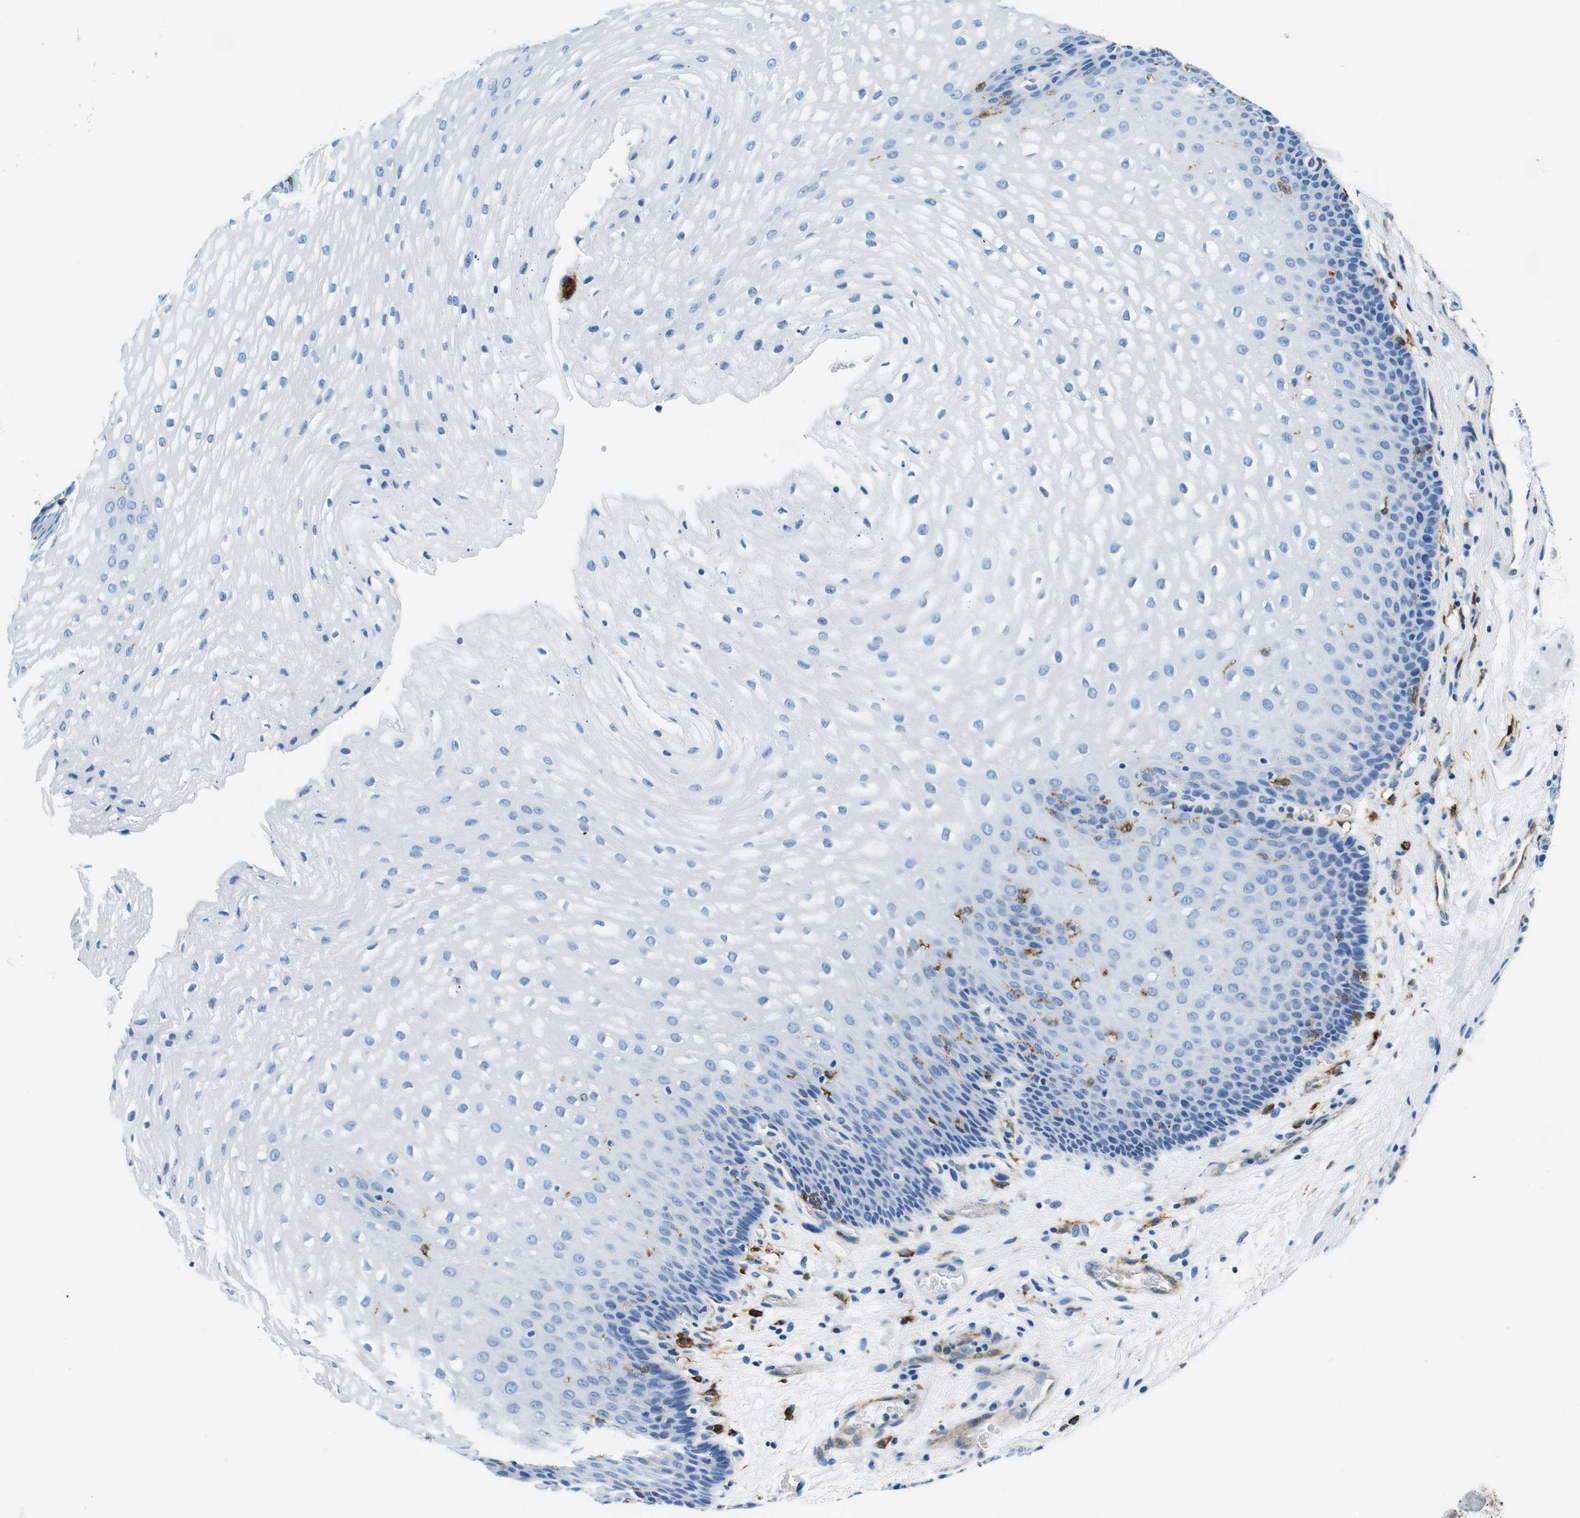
{"staining": {"intensity": "negative", "quantity": "none", "location": "none"}, "tissue": "esophagus", "cell_type": "Squamous epithelial cells", "image_type": "normal", "snomed": [{"axis": "morphology", "description": "Normal tissue, NOS"}, {"axis": "topography", "description": "Esophagus"}], "caption": "DAB immunohistochemical staining of benign human esophagus reveals no significant positivity in squamous epithelial cells.", "gene": "HLA", "patient": {"sex": "male", "age": 48}}